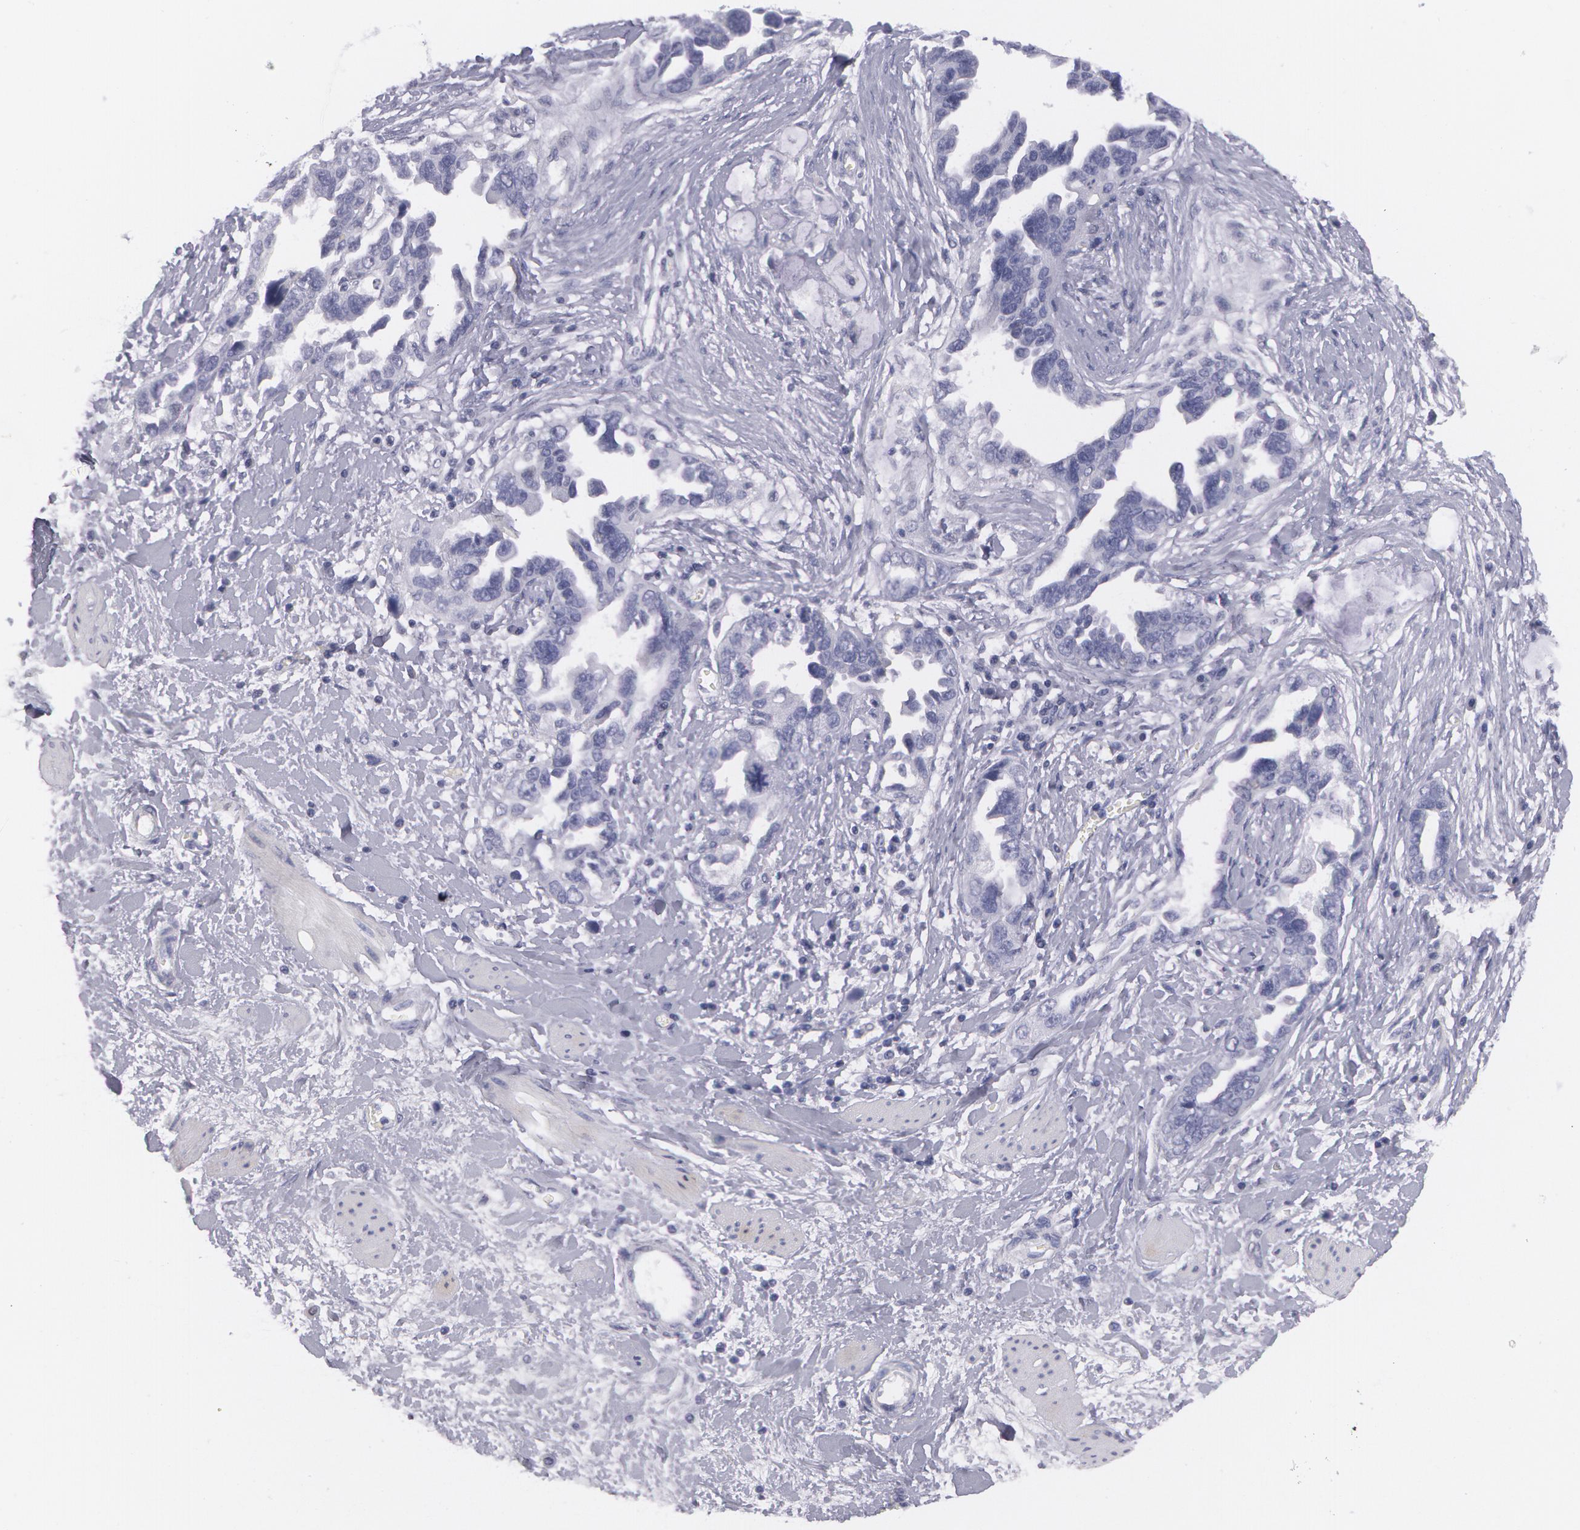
{"staining": {"intensity": "negative", "quantity": "none", "location": "none"}, "tissue": "ovarian cancer", "cell_type": "Tumor cells", "image_type": "cancer", "snomed": [{"axis": "morphology", "description": "Cystadenocarcinoma, serous, NOS"}, {"axis": "topography", "description": "Ovary"}], "caption": "A micrograph of ovarian serous cystadenocarcinoma stained for a protein reveals no brown staining in tumor cells. The staining is performed using DAB brown chromogen with nuclei counter-stained in using hematoxylin.", "gene": "AMACR", "patient": {"sex": "female", "age": 63}}